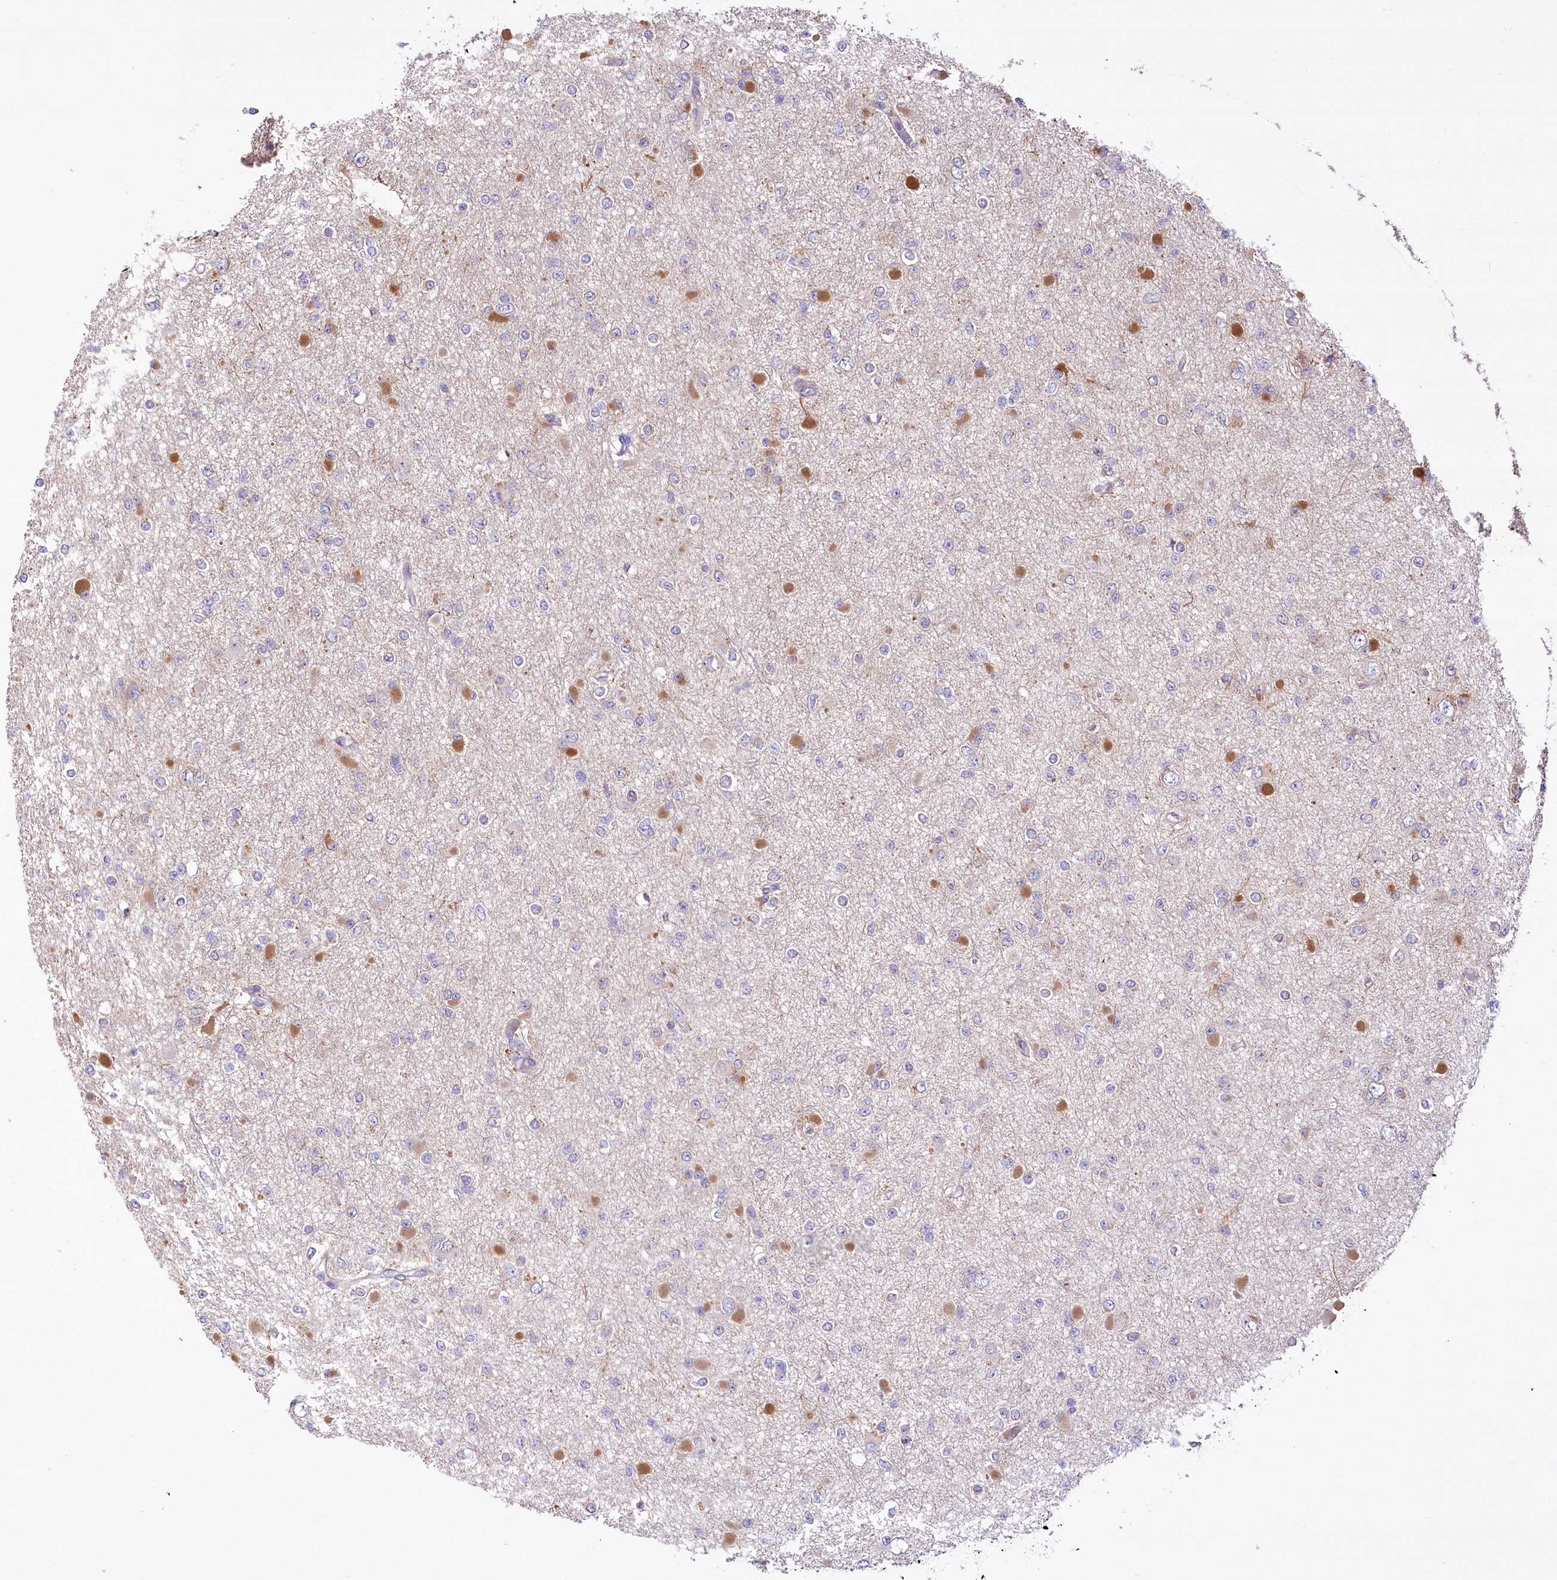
{"staining": {"intensity": "negative", "quantity": "none", "location": "none"}, "tissue": "glioma", "cell_type": "Tumor cells", "image_type": "cancer", "snomed": [{"axis": "morphology", "description": "Glioma, malignant, Low grade"}, {"axis": "topography", "description": "Brain"}], "caption": "Protein analysis of glioma exhibits no significant expression in tumor cells. (DAB IHC, high magnification).", "gene": "PBLD", "patient": {"sex": "female", "age": 22}}